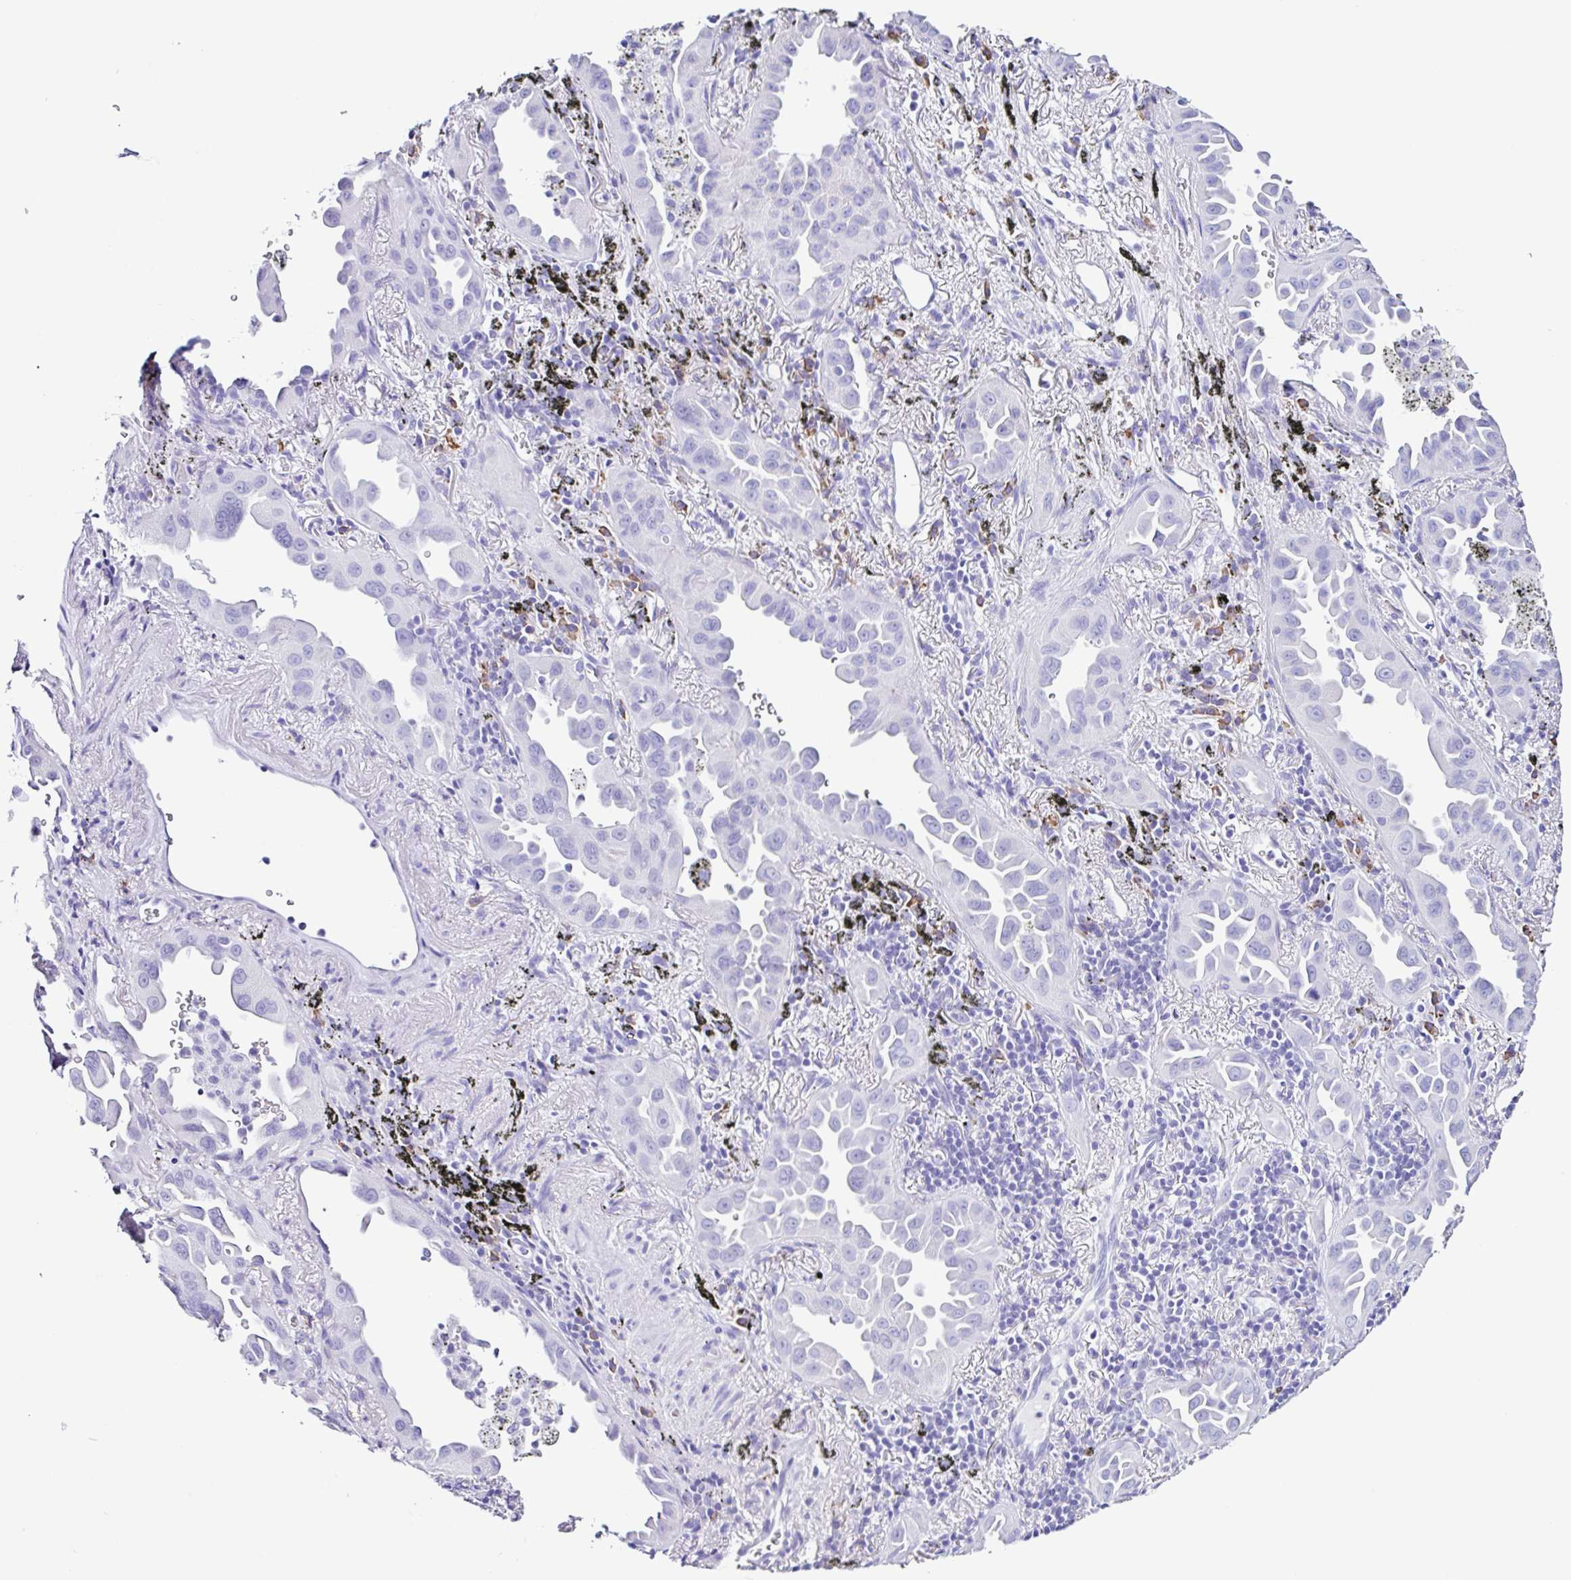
{"staining": {"intensity": "negative", "quantity": "none", "location": "none"}, "tissue": "lung cancer", "cell_type": "Tumor cells", "image_type": "cancer", "snomed": [{"axis": "morphology", "description": "Adenocarcinoma, NOS"}, {"axis": "topography", "description": "Lung"}], "caption": "Photomicrograph shows no protein staining in tumor cells of lung adenocarcinoma tissue.", "gene": "PIGF", "patient": {"sex": "male", "age": 68}}